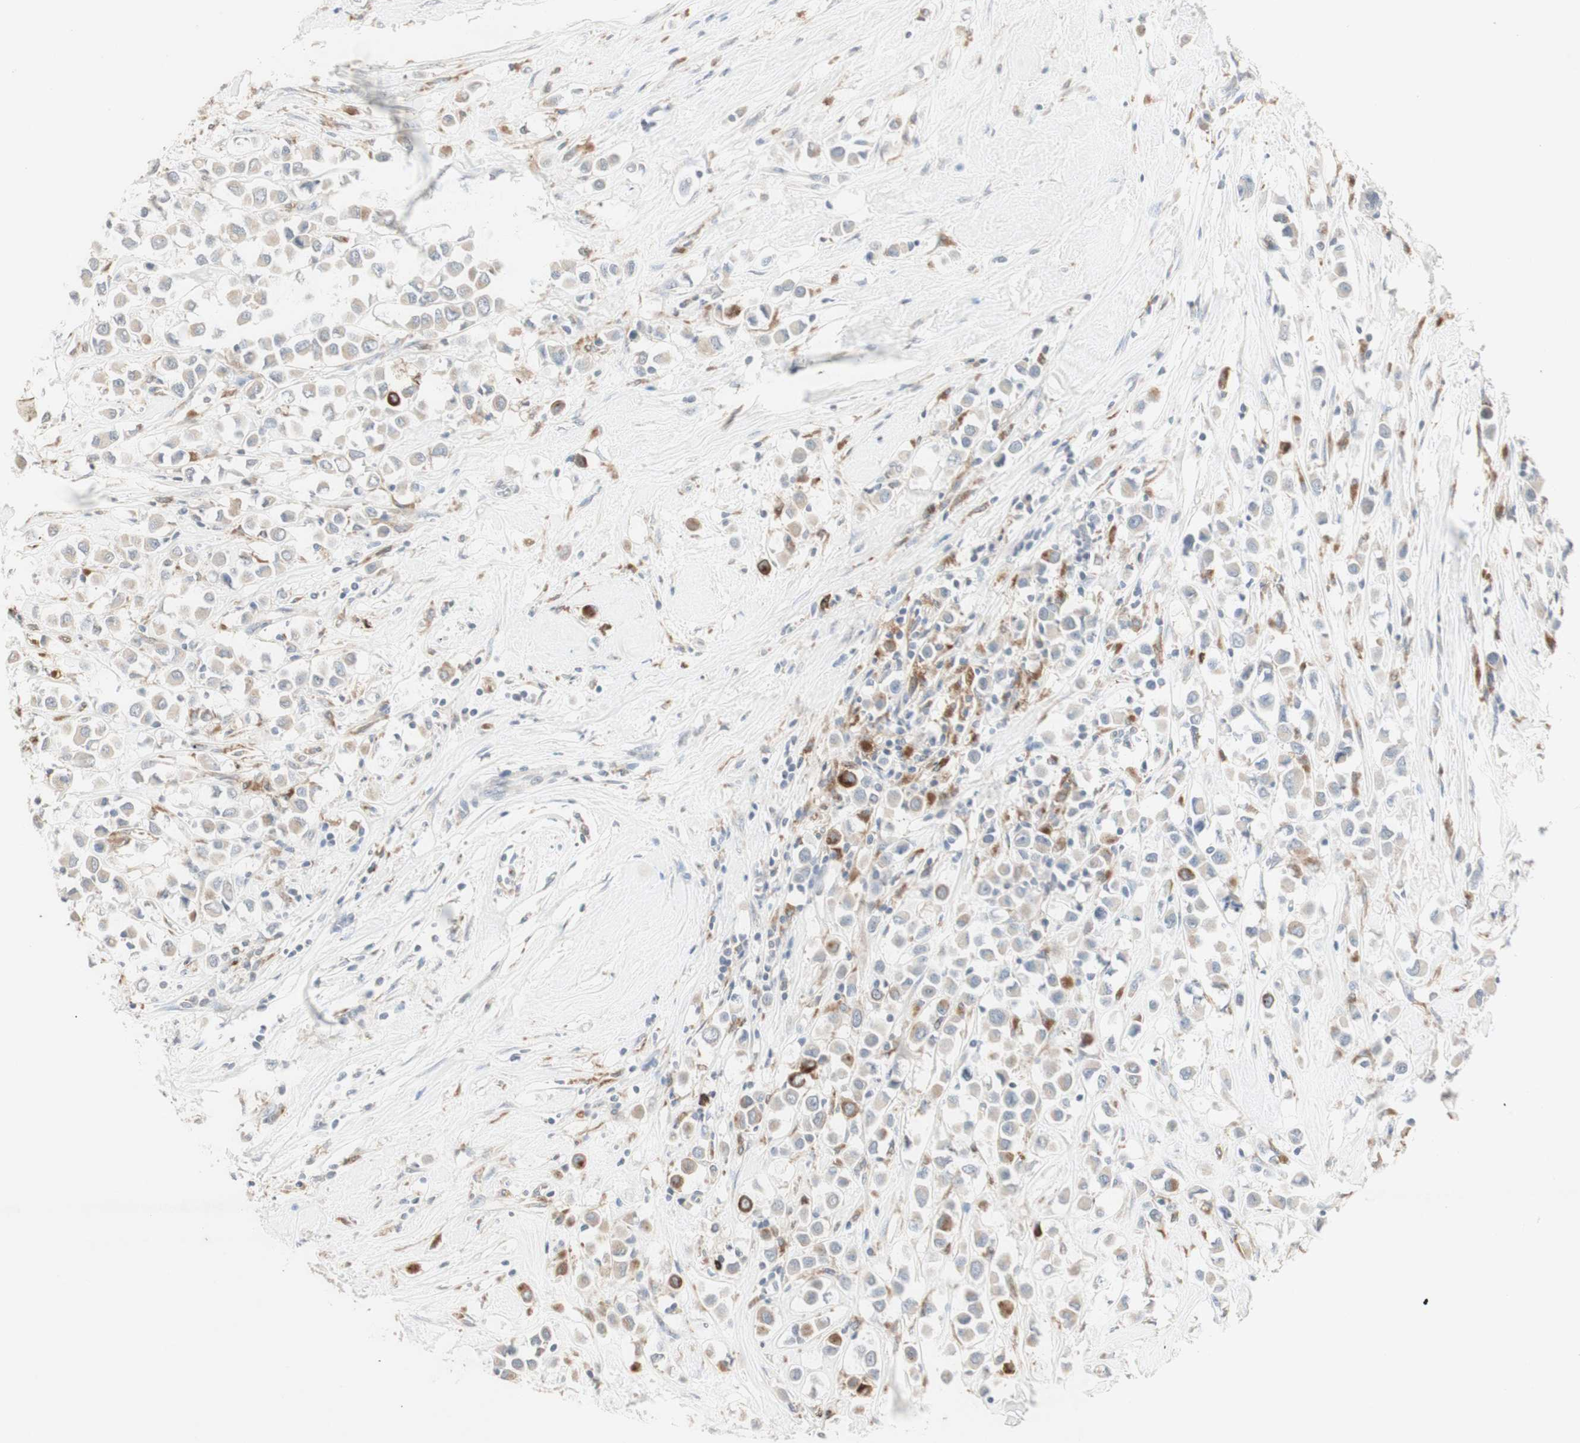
{"staining": {"intensity": "moderate", "quantity": "<25%", "location": "cytoplasmic/membranous"}, "tissue": "breast cancer", "cell_type": "Tumor cells", "image_type": "cancer", "snomed": [{"axis": "morphology", "description": "Duct carcinoma"}, {"axis": "topography", "description": "Breast"}], "caption": "The micrograph reveals a brown stain indicating the presence of a protein in the cytoplasmic/membranous of tumor cells in breast intraductal carcinoma.", "gene": "ATP6V1B1", "patient": {"sex": "female", "age": 61}}